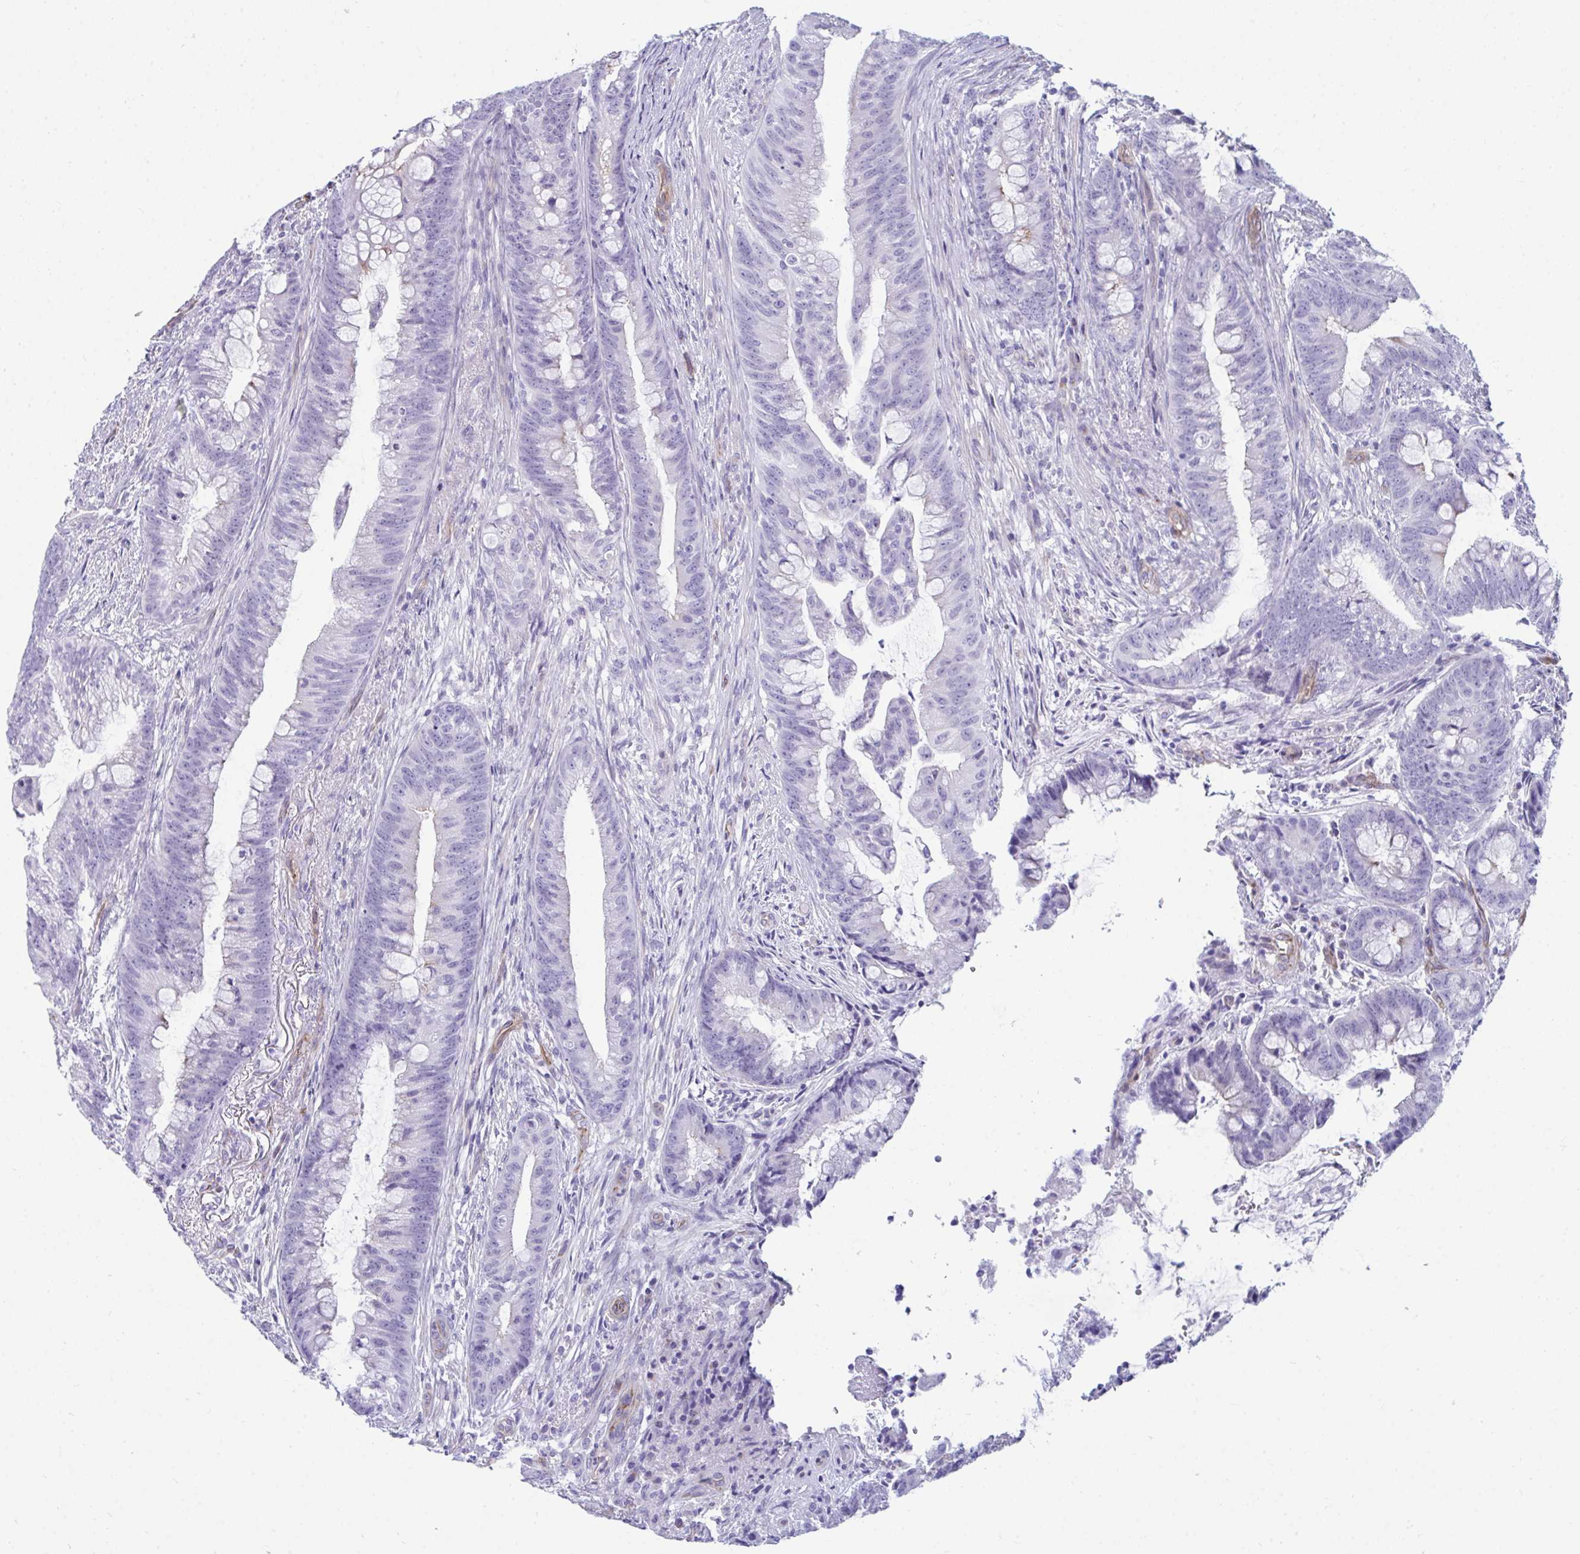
{"staining": {"intensity": "negative", "quantity": "none", "location": "none"}, "tissue": "colorectal cancer", "cell_type": "Tumor cells", "image_type": "cancer", "snomed": [{"axis": "morphology", "description": "Adenocarcinoma, NOS"}, {"axis": "topography", "description": "Colon"}], "caption": "Image shows no protein positivity in tumor cells of adenocarcinoma (colorectal) tissue.", "gene": "UBL3", "patient": {"sex": "male", "age": 62}}